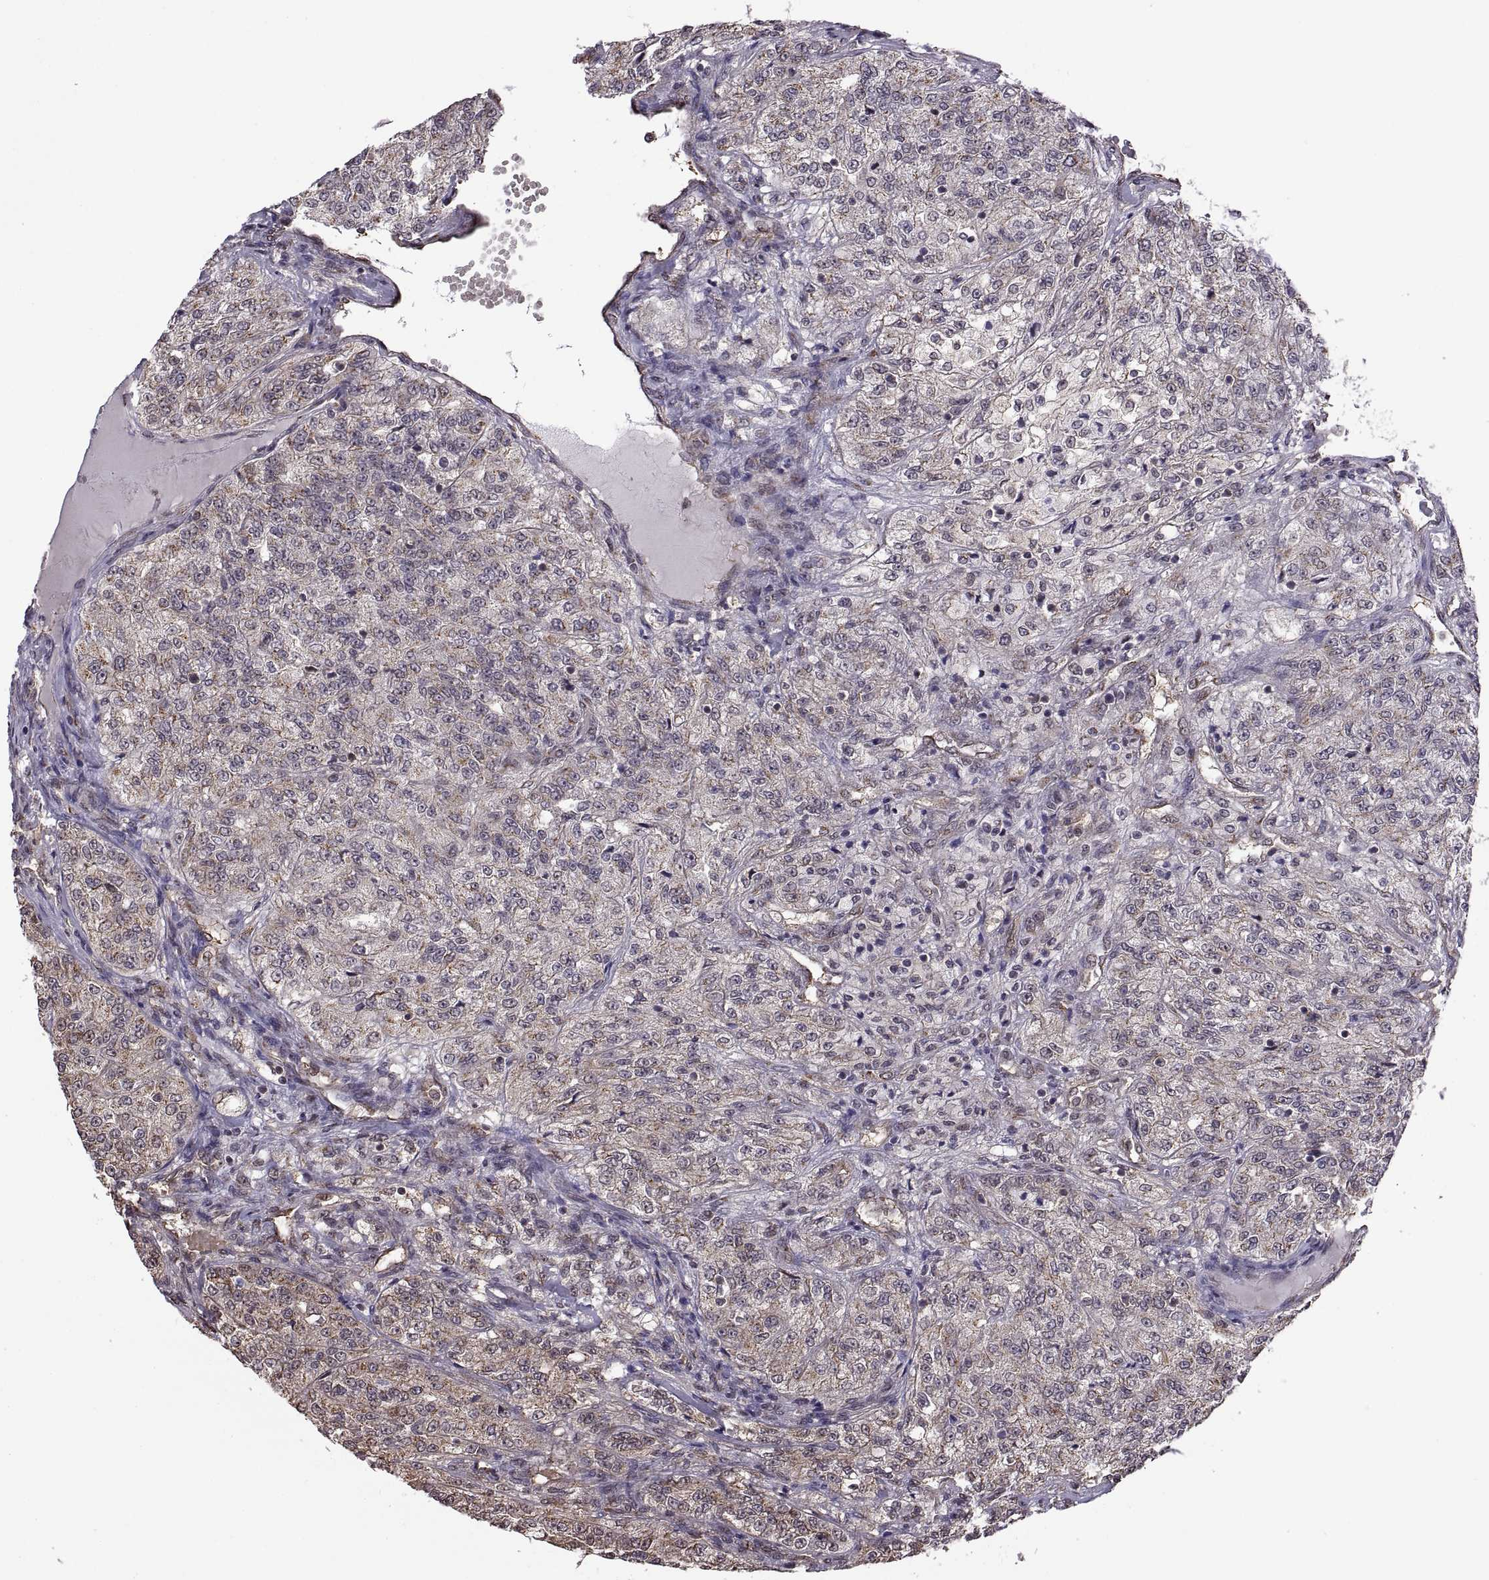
{"staining": {"intensity": "weak", "quantity": ">75%", "location": "cytoplasmic/membranous"}, "tissue": "renal cancer", "cell_type": "Tumor cells", "image_type": "cancer", "snomed": [{"axis": "morphology", "description": "Adenocarcinoma, NOS"}, {"axis": "topography", "description": "Kidney"}], "caption": "Renal cancer stained with immunohistochemistry displays weak cytoplasmic/membranous positivity in approximately >75% of tumor cells. Nuclei are stained in blue.", "gene": "ARRB1", "patient": {"sex": "female", "age": 63}}